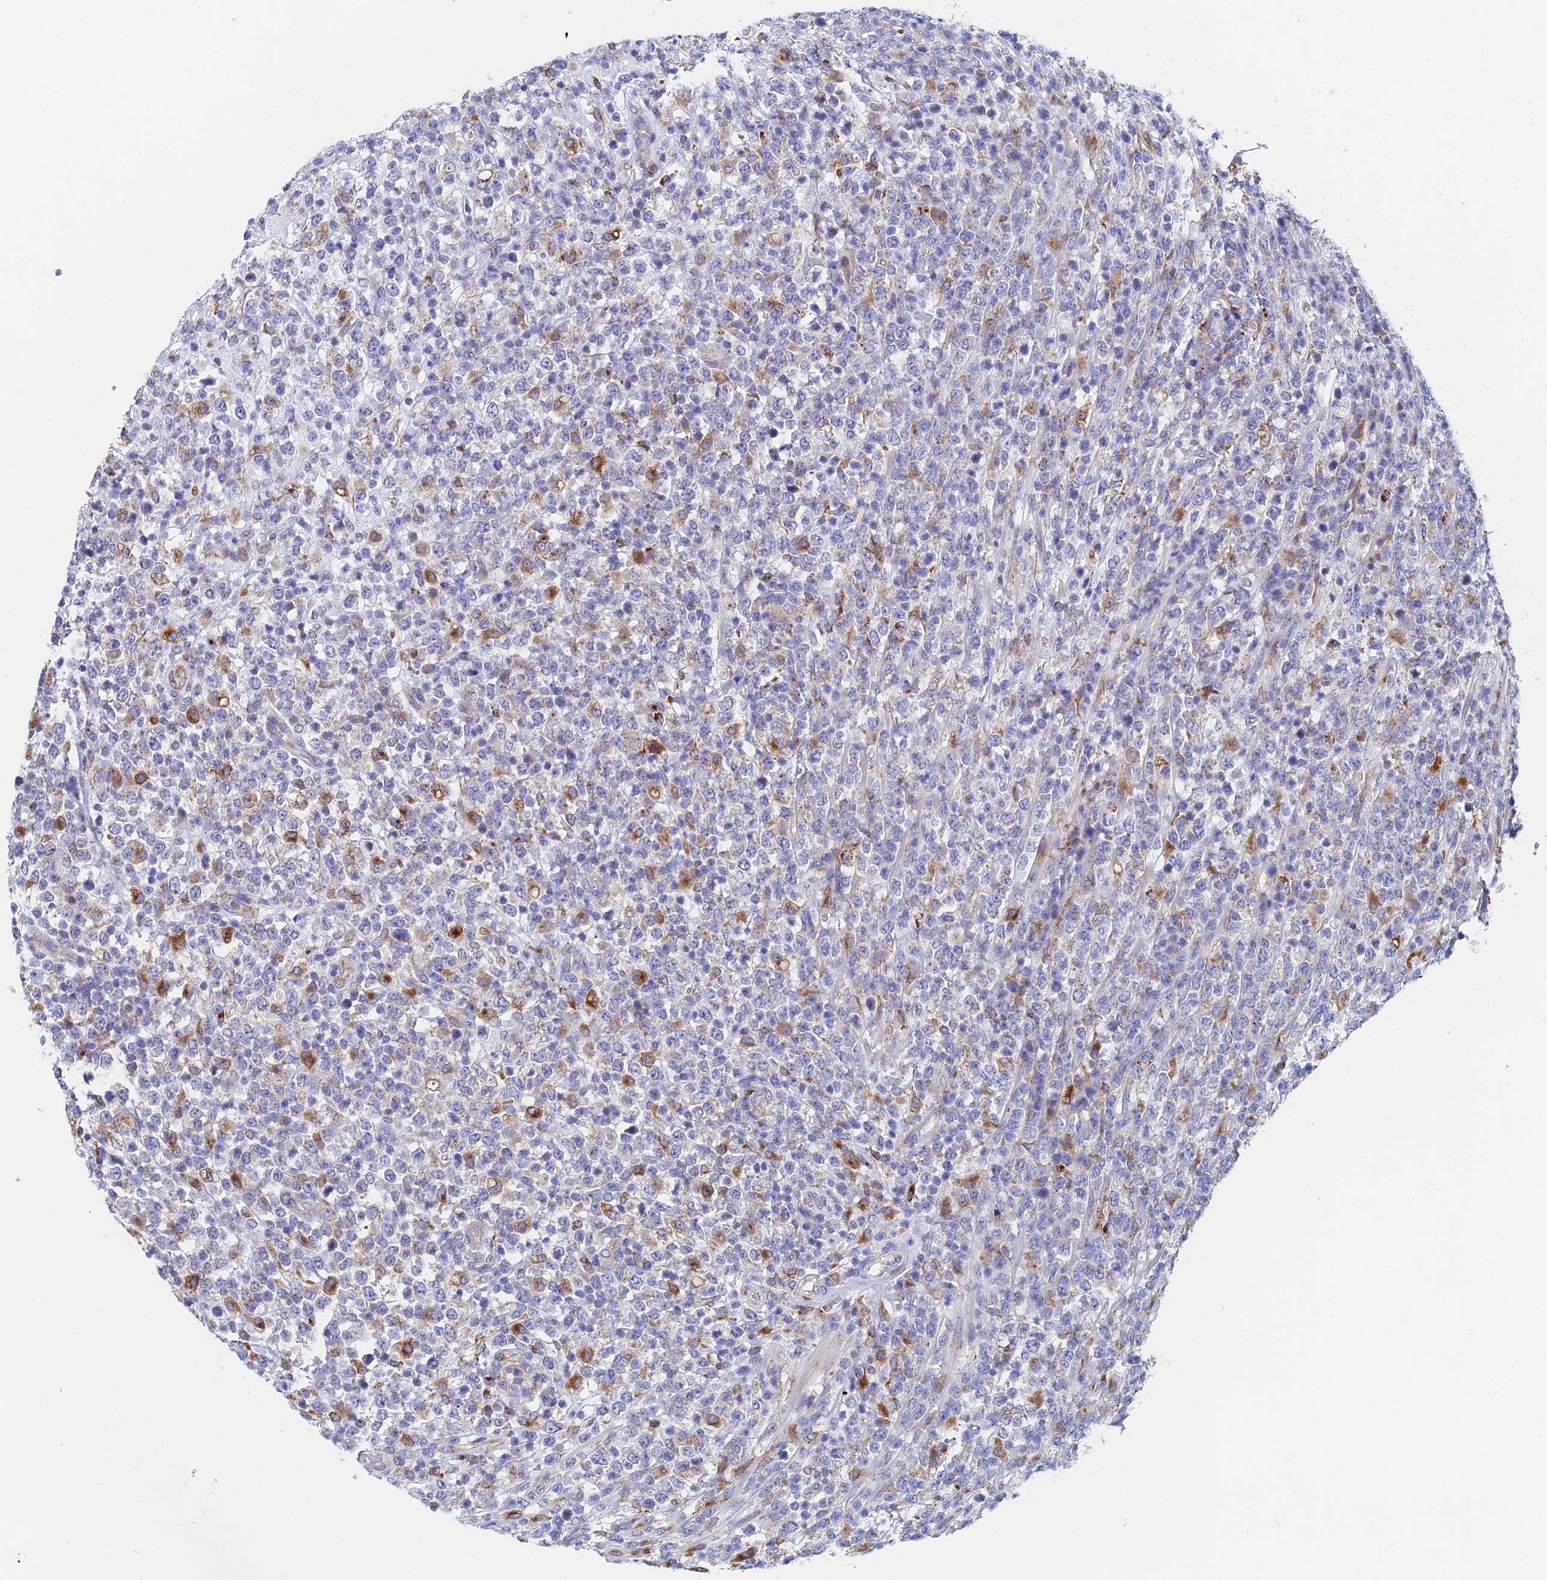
{"staining": {"intensity": "strong", "quantity": "<25%", "location": "cytoplasmic/membranous"}, "tissue": "lymphoma", "cell_type": "Tumor cells", "image_type": "cancer", "snomed": [{"axis": "morphology", "description": "Malignant lymphoma, non-Hodgkin's type, High grade"}, {"axis": "topography", "description": "Colon"}], "caption": "Protein analysis of lymphoma tissue shows strong cytoplasmic/membranous positivity in approximately <25% of tumor cells.", "gene": "SPNS1", "patient": {"sex": "female", "age": 53}}